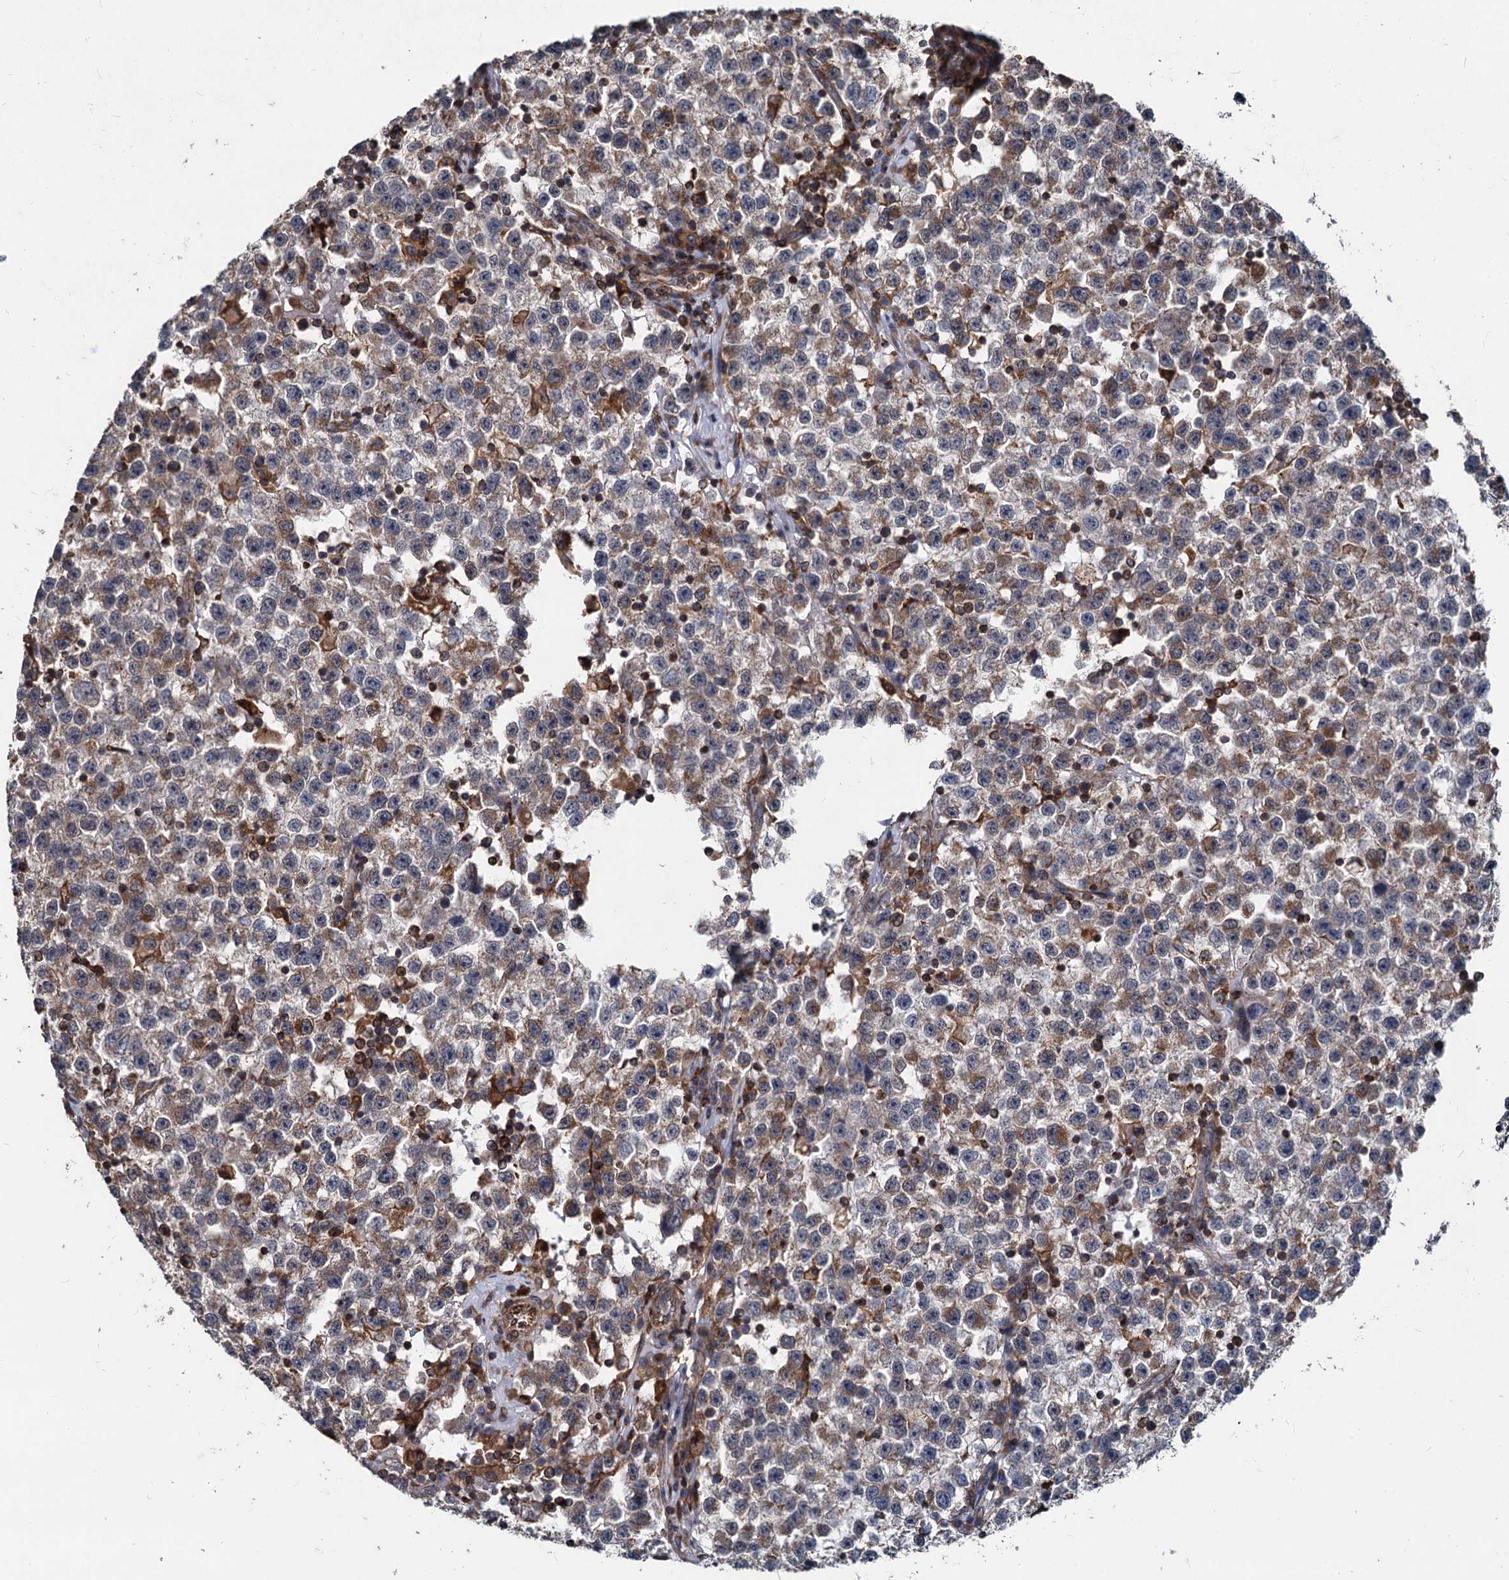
{"staining": {"intensity": "moderate", "quantity": "<25%", "location": "cytoplasmic/membranous"}, "tissue": "testis cancer", "cell_type": "Tumor cells", "image_type": "cancer", "snomed": [{"axis": "morphology", "description": "Seminoma, NOS"}, {"axis": "topography", "description": "Testis"}], "caption": "IHC of human seminoma (testis) displays low levels of moderate cytoplasmic/membranous positivity in approximately <25% of tumor cells.", "gene": "STIM1", "patient": {"sex": "male", "age": 22}}